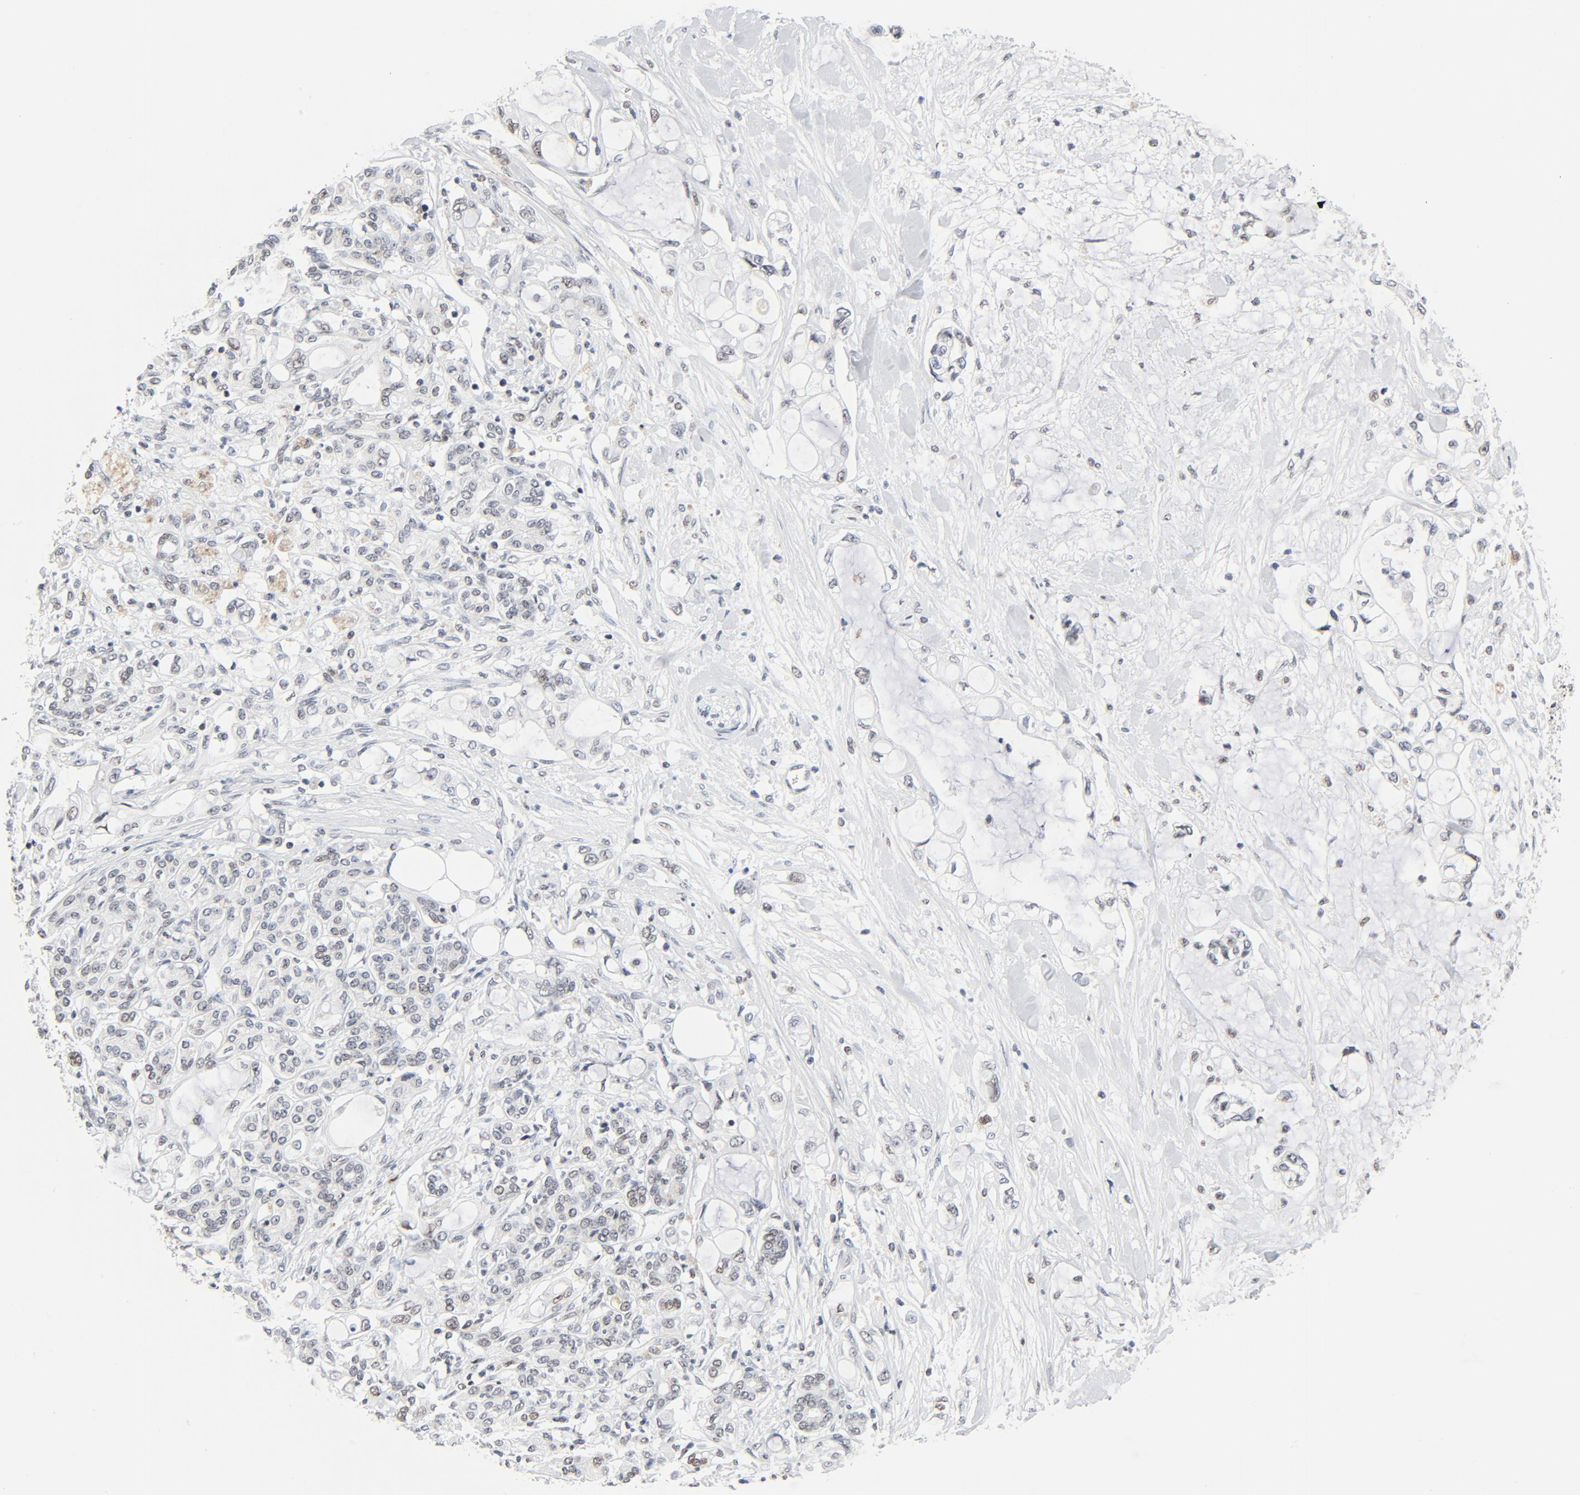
{"staining": {"intensity": "weak", "quantity": "<25%", "location": "nuclear"}, "tissue": "pancreatic cancer", "cell_type": "Tumor cells", "image_type": "cancer", "snomed": [{"axis": "morphology", "description": "Adenocarcinoma, NOS"}, {"axis": "topography", "description": "Pancreas"}], "caption": "This micrograph is of pancreatic cancer (adenocarcinoma) stained with IHC to label a protein in brown with the nuclei are counter-stained blue. There is no expression in tumor cells.", "gene": "GTF2H1", "patient": {"sex": "female", "age": 70}}